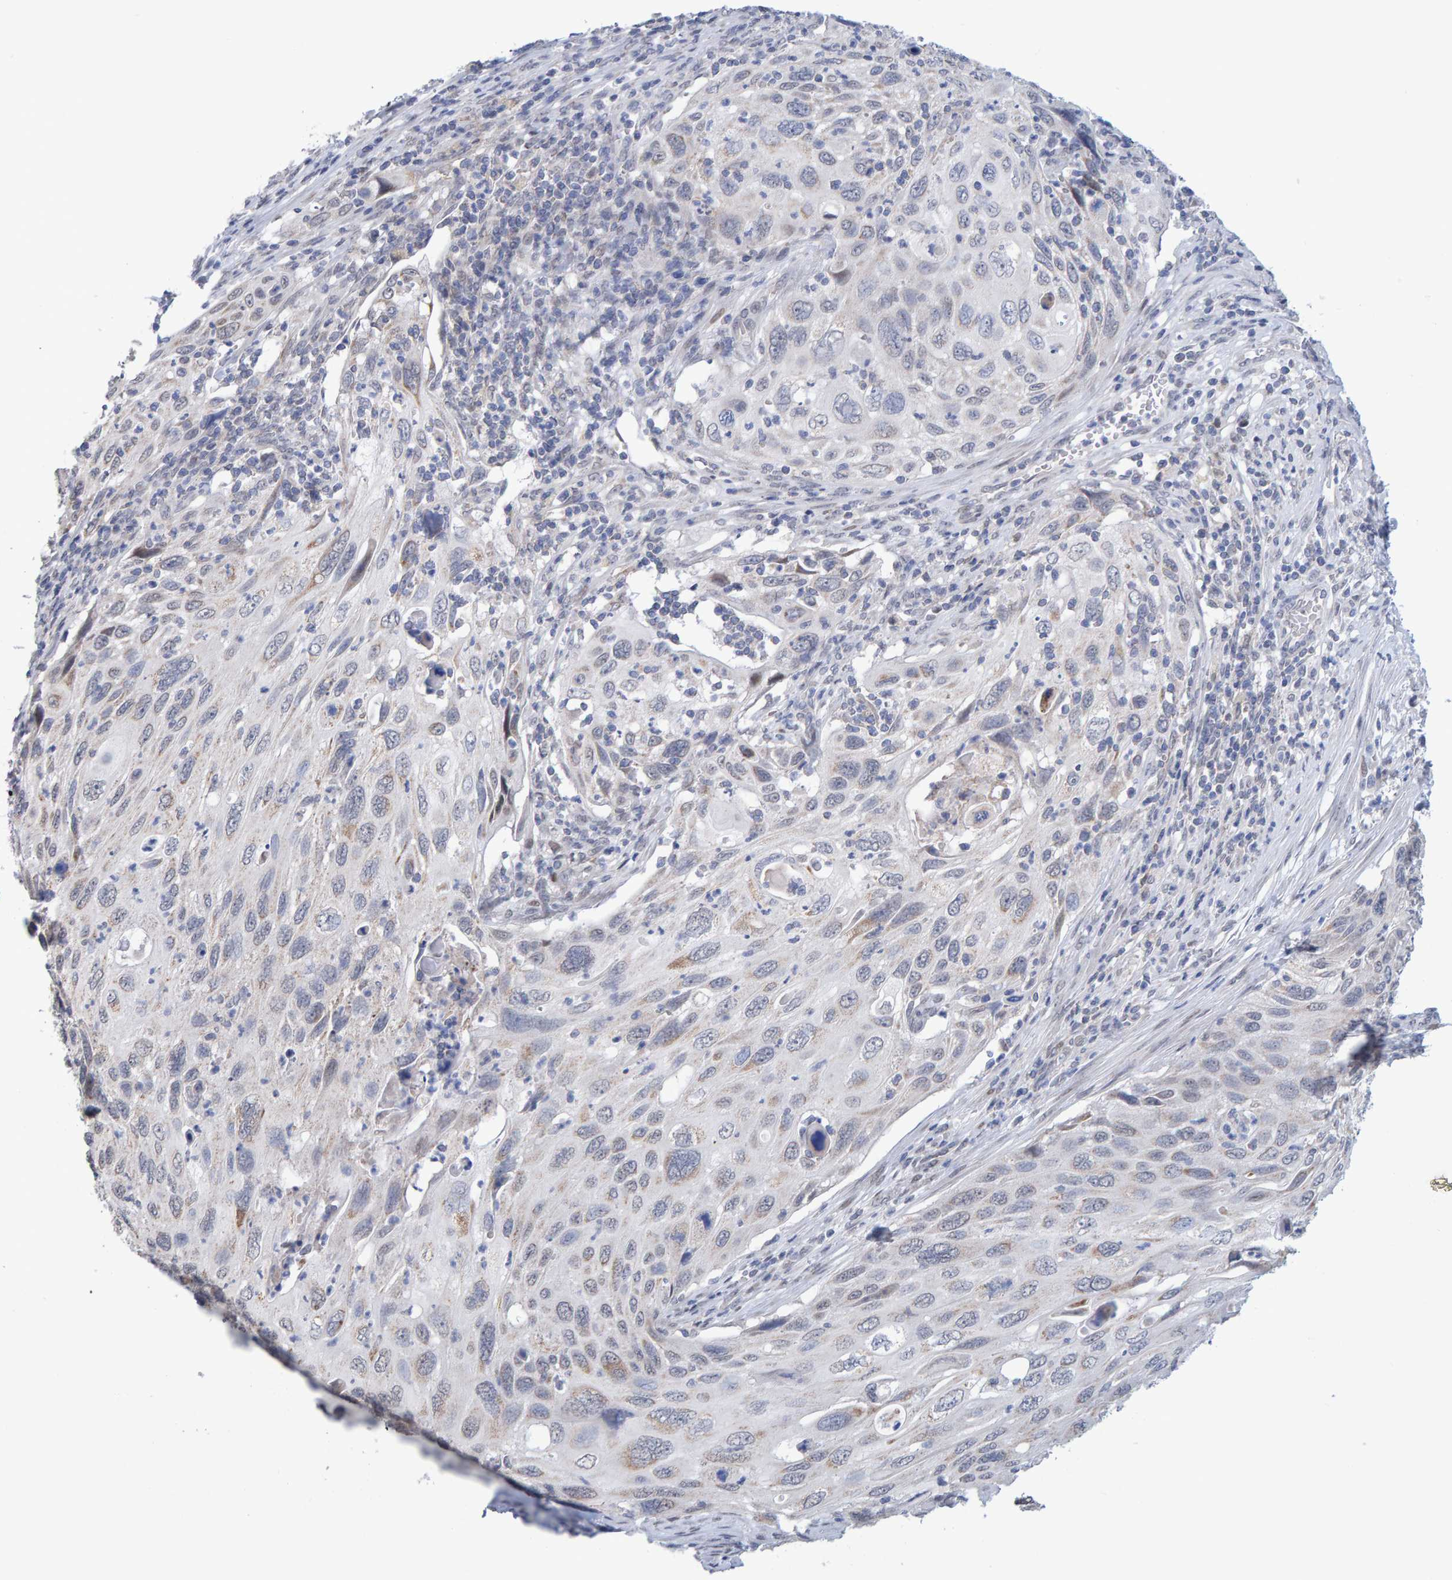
{"staining": {"intensity": "weak", "quantity": "<25%", "location": "cytoplasmic/membranous"}, "tissue": "cervical cancer", "cell_type": "Tumor cells", "image_type": "cancer", "snomed": [{"axis": "morphology", "description": "Squamous cell carcinoma, NOS"}, {"axis": "topography", "description": "Cervix"}], "caption": "An immunohistochemistry histopathology image of cervical cancer (squamous cell carcinoma) is shown. There is no staining in tumor cells of cervical cancer (squamous cell carcinoma).", "gene": "USP43", "patient": {"sex": "female", "age": 70}}